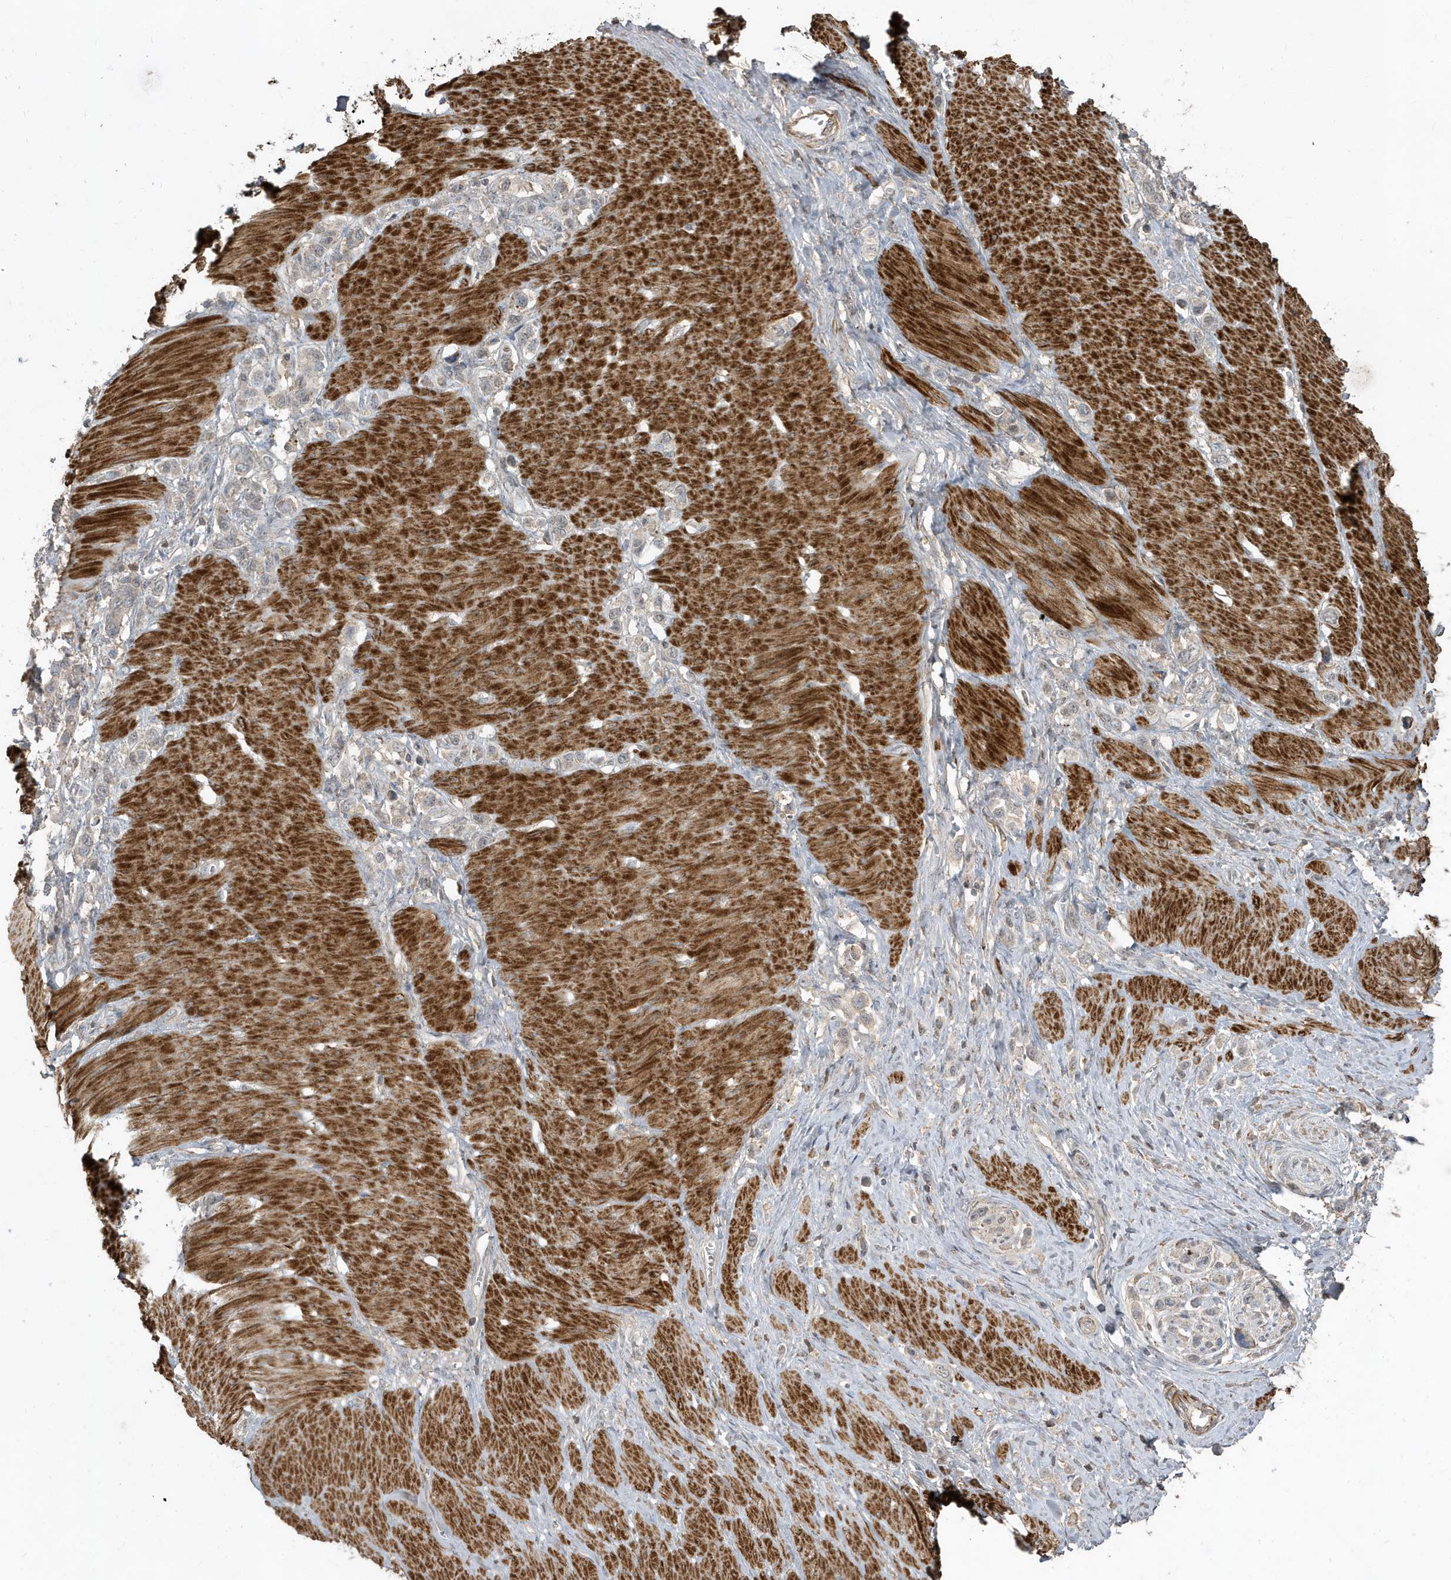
{"staining": {"intensity": "negative", "quantity": "none", "location": "none"}, "tissue": "stomach cancer", "cell_type": "Tumor cells", "image_type": "cancer", "snomed": [{"axis": "morphology", "description": "Normal tissue, NOS"}, {"axis": "morphology", "description": "Adenocarcinoma, NOS"}, {"axis": "topography", "description": "Stomach, upper"}, {"axis": "topography", "description": "Stomach"}], "caption": "Immunohistochemistry image of human adenocarcinoma (stomach) stained for a protein (brown), which shows no staining in tumor cells.", "gene": "PRRT3", "patient": {"sex": "female", "age": 65}}